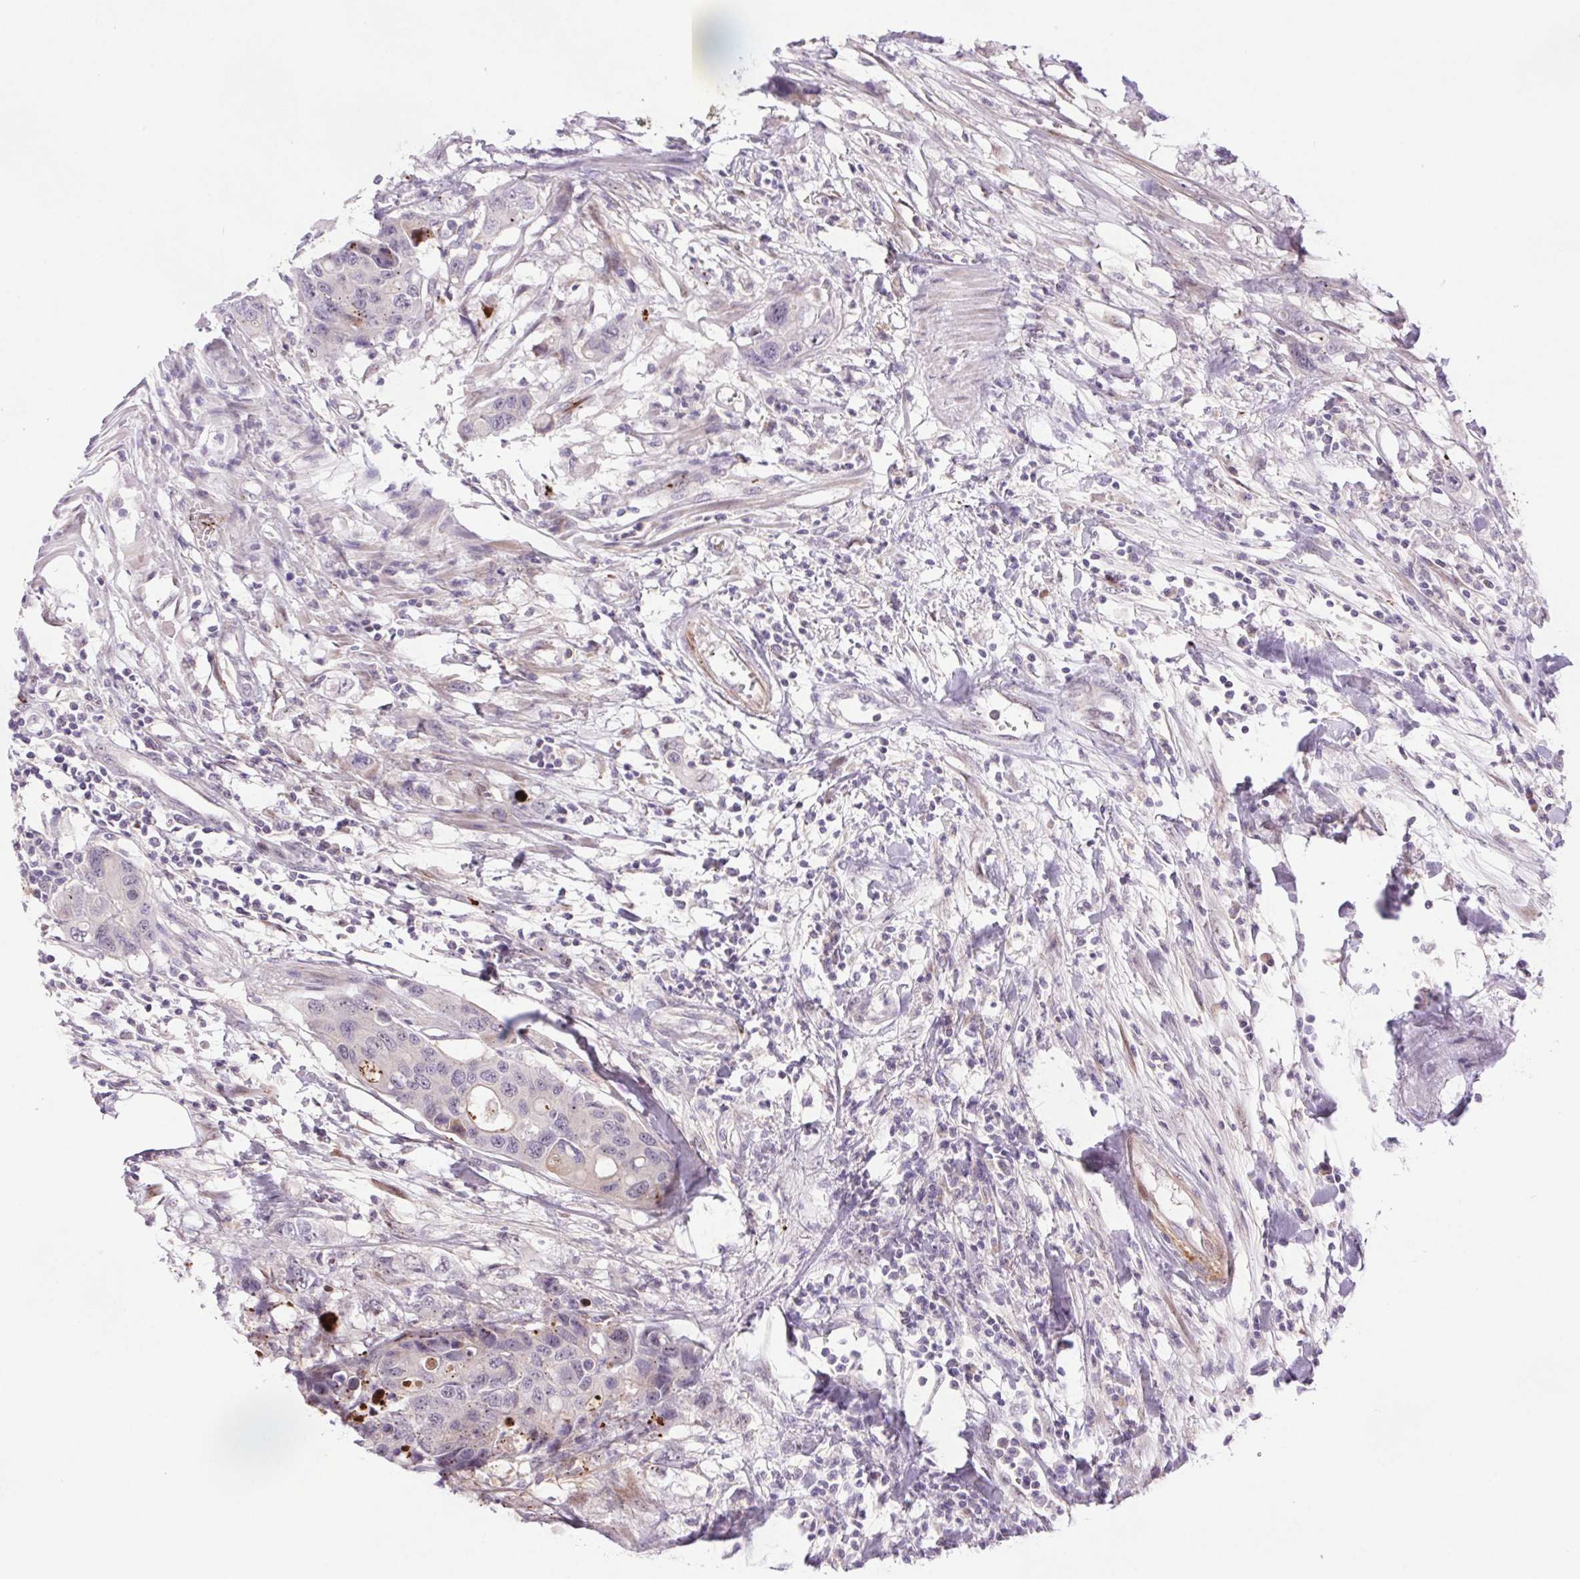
{"staining": {"intensity": "negative", "quantity": "none", "location": "none"}, "tissue": "colorectal cancer", "cell_type": "Tumor cells", "image_type": "cancer", "snomed": [{"axis": "morphology", "description": "Adenocarcinoma, NOS"}, {"axis": "topography", "description": "Colon"}], "caption": "Protein analysis of adenocarcinoma (colorectal) reveals no significant staining in tumor cells.", "gene": "LRRTM1", "patient": {"sex": "male", "age": 77}}